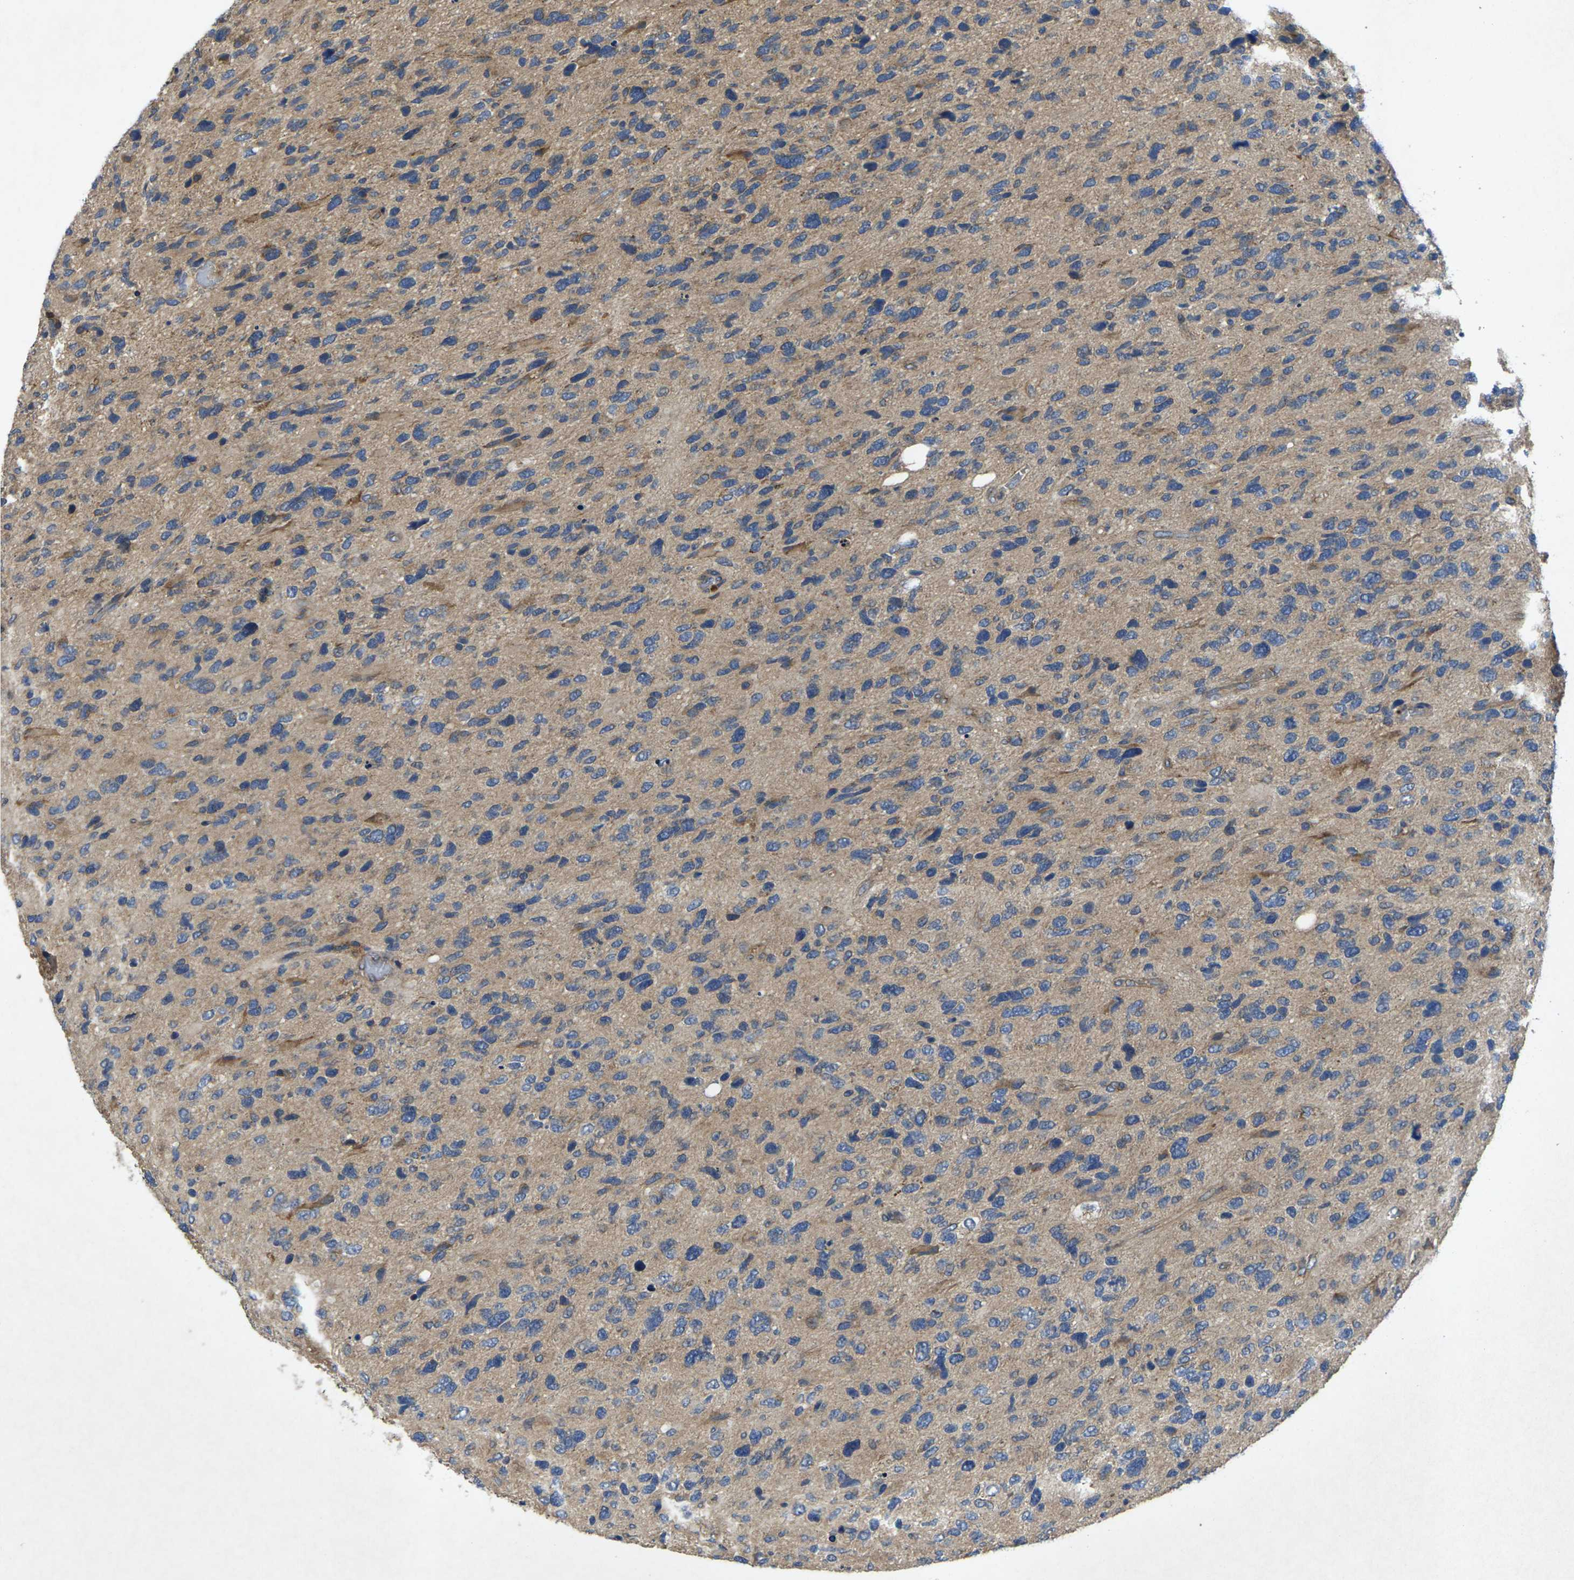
{"staining": {"intensity": "weak", "quantity": ">75%", "location": "cytoplasmic/membranous"}, "tissue": "glioma", "cell_type": "Tumor cells", "image_type": "cancer", "snomed": [{"axis": "morphology", "description": "Glioma, malignant, High grade"}, {"axis": "topography", "description": "Brain"}], "caption": "IHC photomicrograph of glioma stained for a protein (brown), which displays low levels of weak cytoplasmic/membranous staining in approximately >75% of tumor cells.", "gene": "KIF1B", "patient": {"sex": "female", "age": 58}}